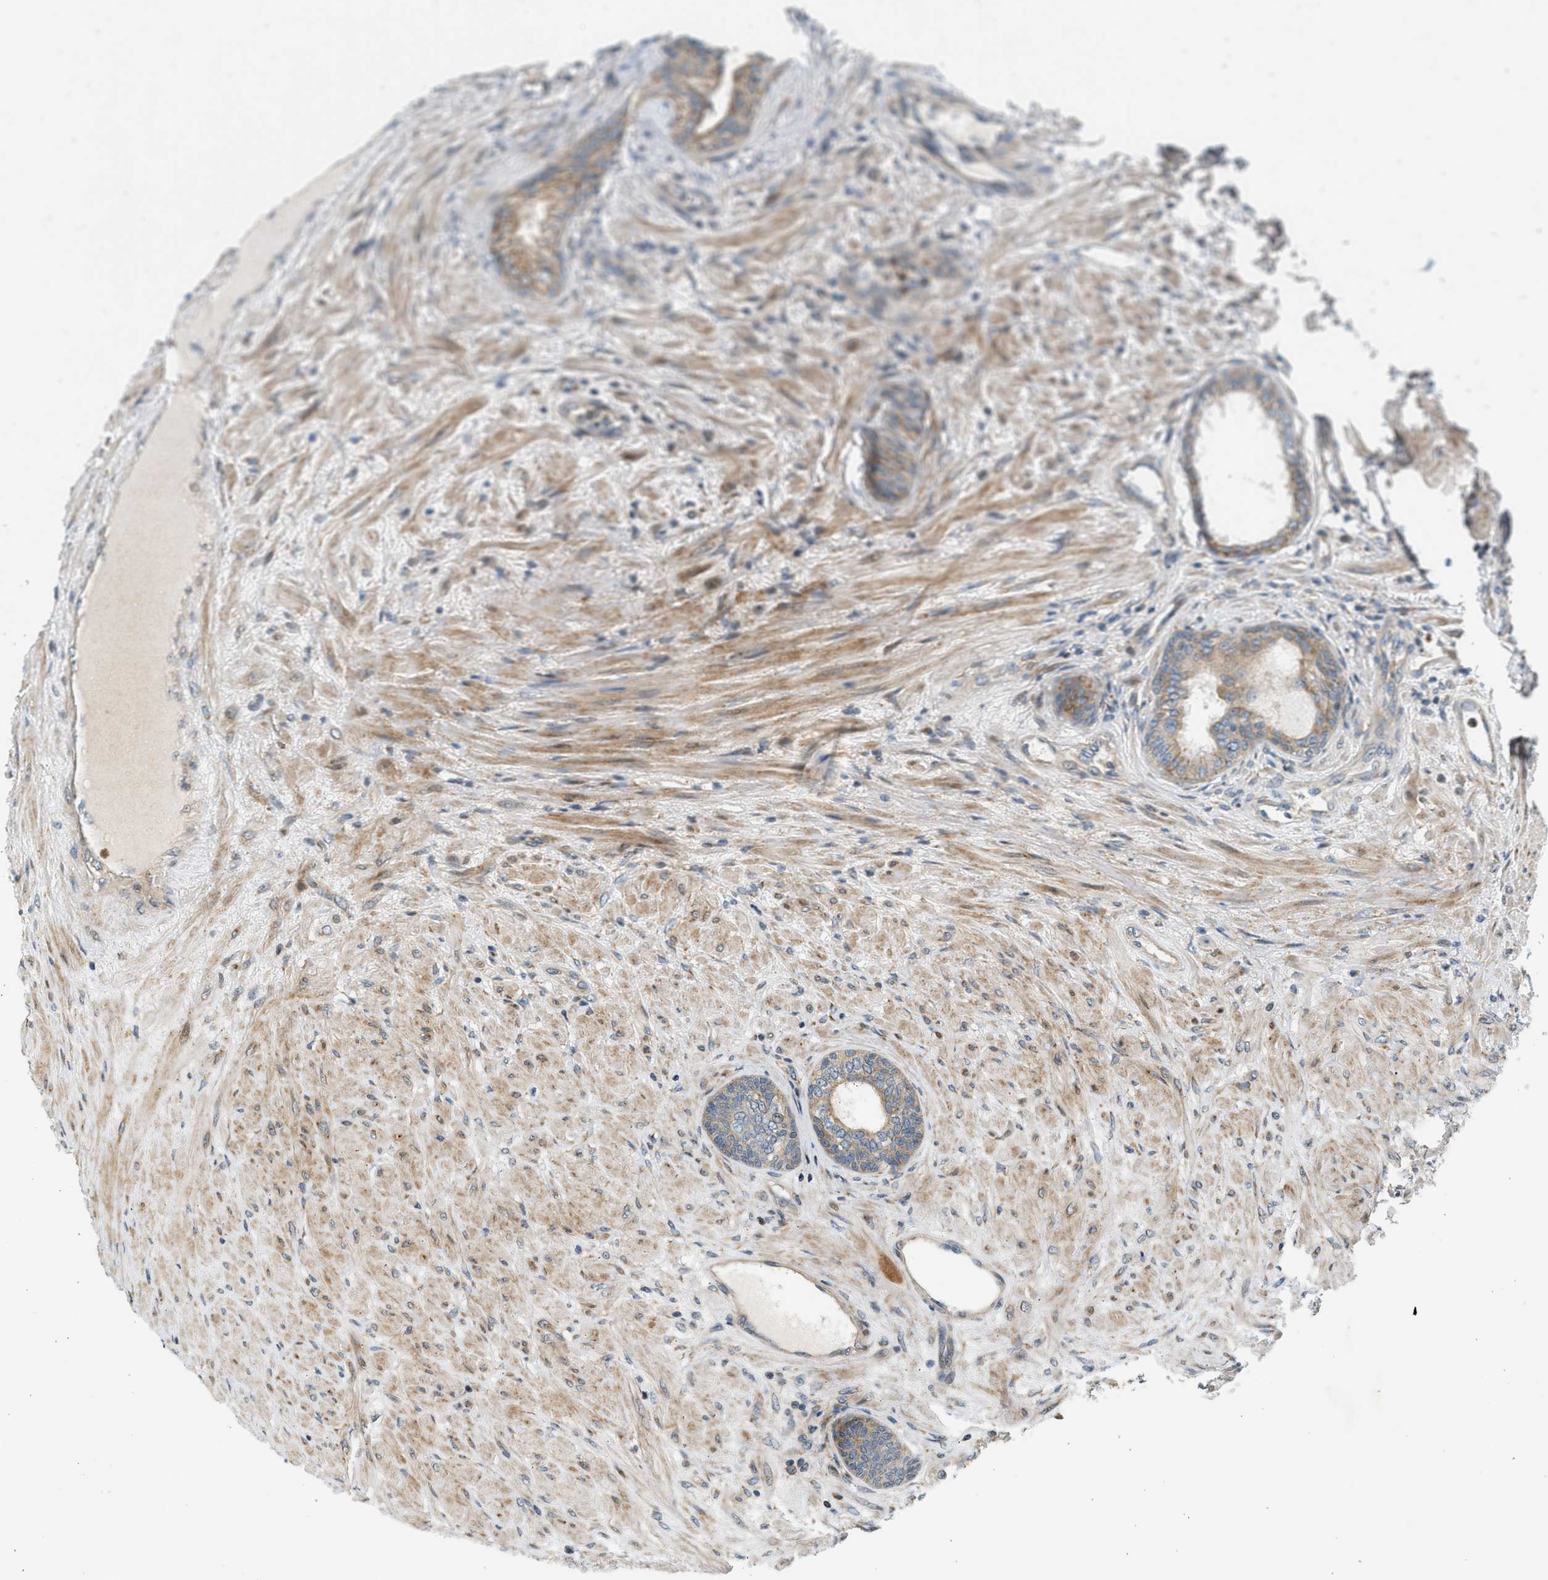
{"staining": {"intensity": "strong", "quantity": "25%-75%", "location": "cytoplasmic/membranous"}, "tissue": "prostate", "cell_type": "Glandular cells", "image_type": "normal", "snomed": [{"axis": "morphology", "description": "Normal tissue, NOS"}, {"axis": "topography", "description": "Prostate"}], "caption": "Prostate stained with a brown dye demonstrates strong cytoplasmic/membranous positive staining in approximately 25%-75% of glandular cells.", "gene": "NRSN2", "patient": {"sex": "male", "age": 76}}